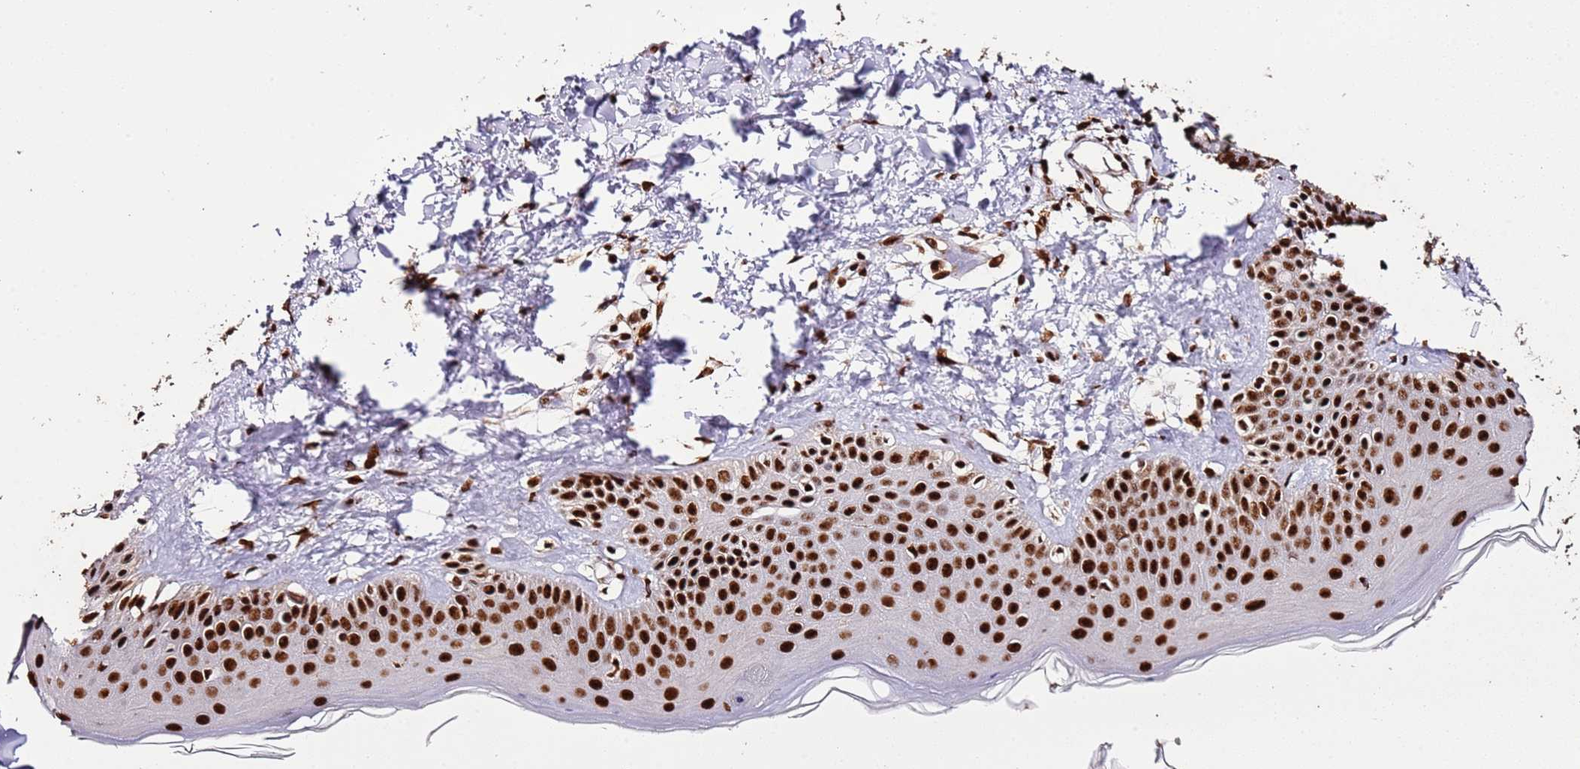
{"staining": {"intensity": "strong", "quantity": ">75%", "location": "nuclear"}, "tissue": "skin", "cell_type": "Fibroblasts", "image_type": "normal", "snomed": [{"axis": "morphology", "description": "Normal tissue, NOS"}, {"axis": "topography", "description": "Skin"}], "caption": "Immunohistochemical staining of benign human skin displays strong nuclear protein staining in approximately >75% of fibroblasts.", "gene": "C6orf226", "patient": {"sex": "male", "age": 52}}